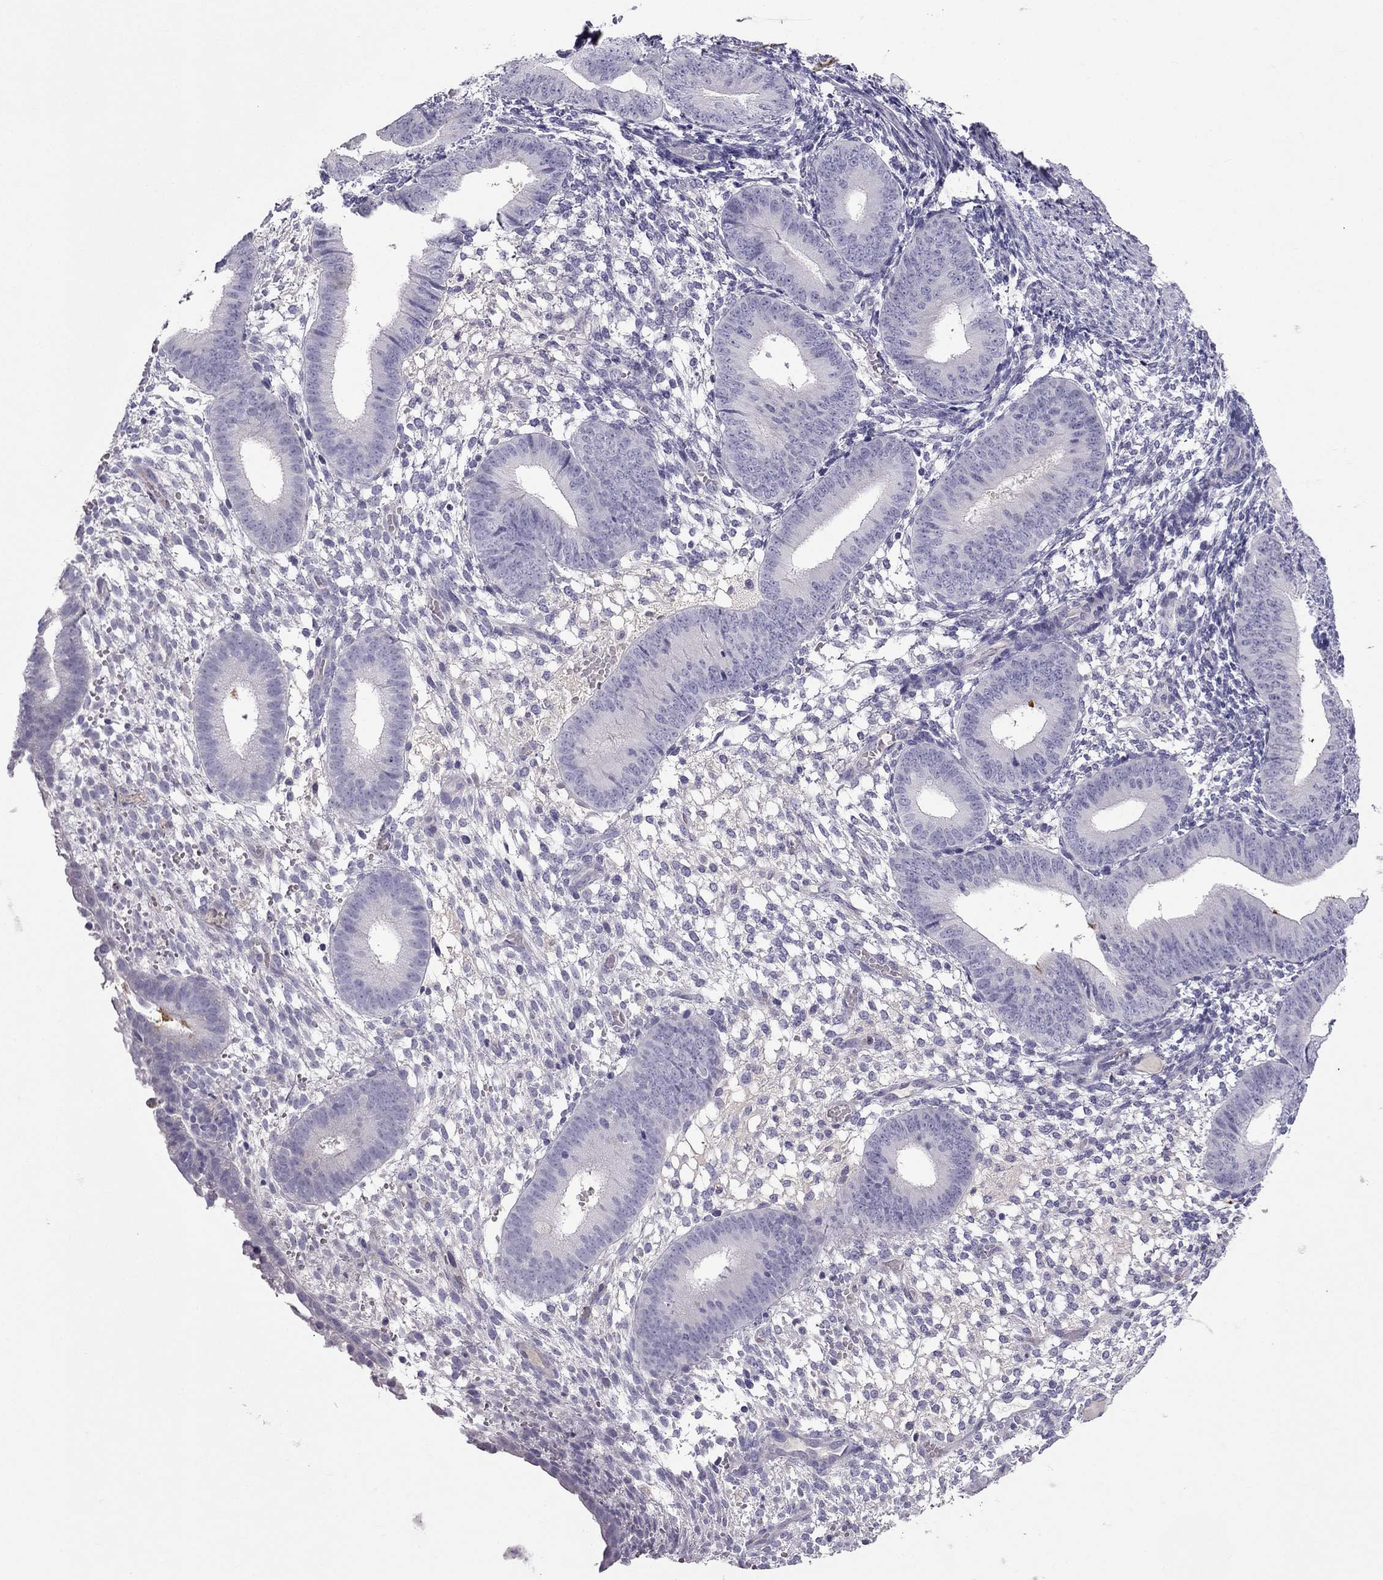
{"staining": {"intensity": "negative", "quantity": "none", "location": "none"}, "tissue": "endometrium", "cell_type": "Cells in endometrial stroma", "image_type": "normal", "snomed": [{"axis": "morphology", "description": "Normal tissue, NOS"}, {"axis": "topography", "description": "Endometrium"}], "caption": "A high-resolution micrograph shows immunohistochemistry staining of benign endometrium, which shows no significant expression in cells in endometrial stroma. (IHC, brightfield microscopy, high magnification).", "gene": "STOML3", "patient": {"sex": "female", "age": 39}}